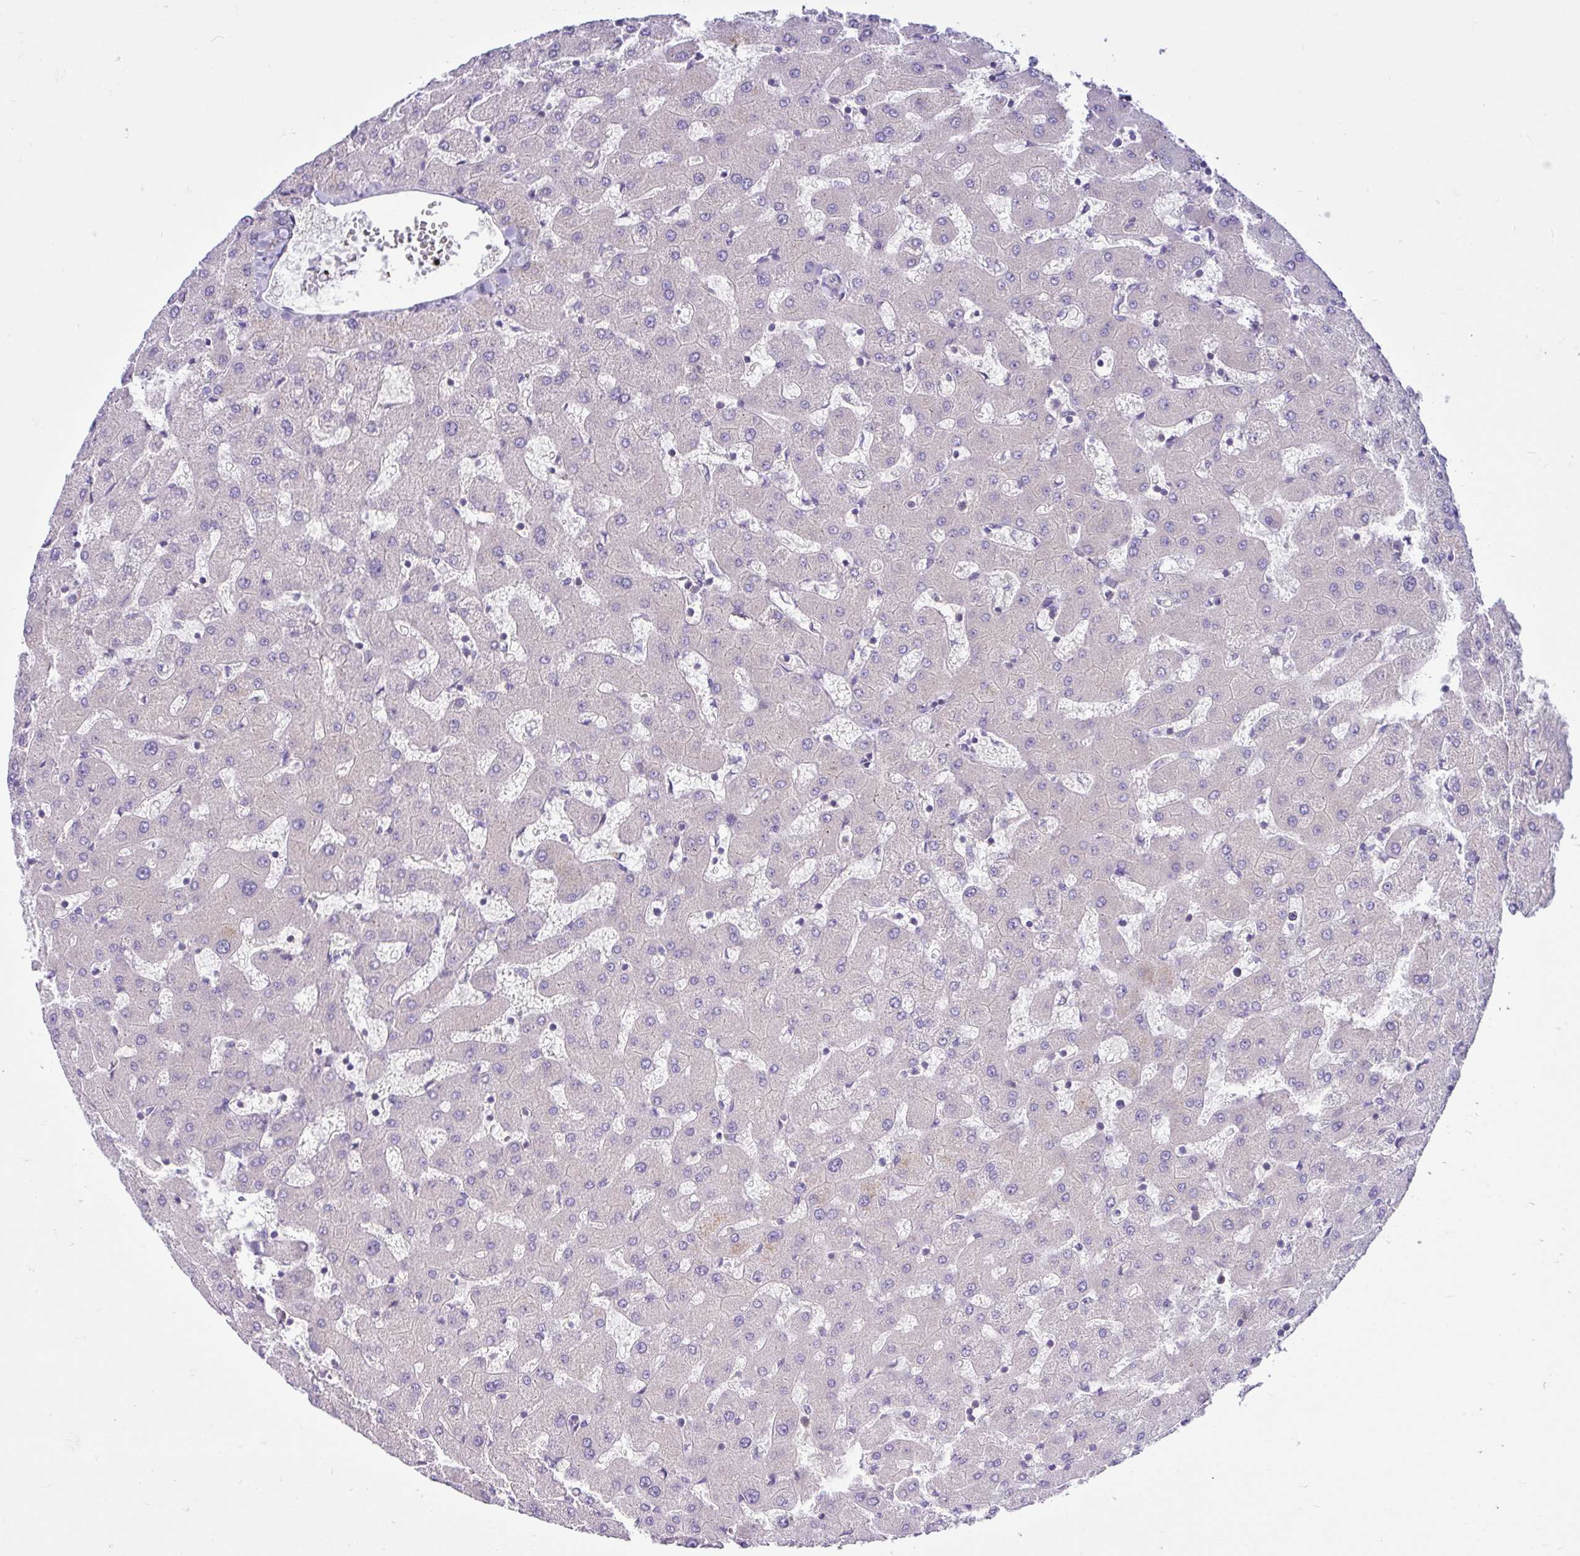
{"staining": {"intensity": "negative", "quantity": "none", "location": "none"}, "tissue": "liver", "cell_type": "Cholangiocytes", "image_type": "normal", "snomed": [{"axis": "morphology", "description": "Normal tissue, NOS"}, {"axis": "topography", "description": "Liver"}], "caption": "DAB (3,3'-diaminobenzidine) immunohistochemical staining of unremarkable human liver displays no significant positivity in cholangiocytes.", "gene": "LARS1", "patient": {"sex": "female", "age": 63}}